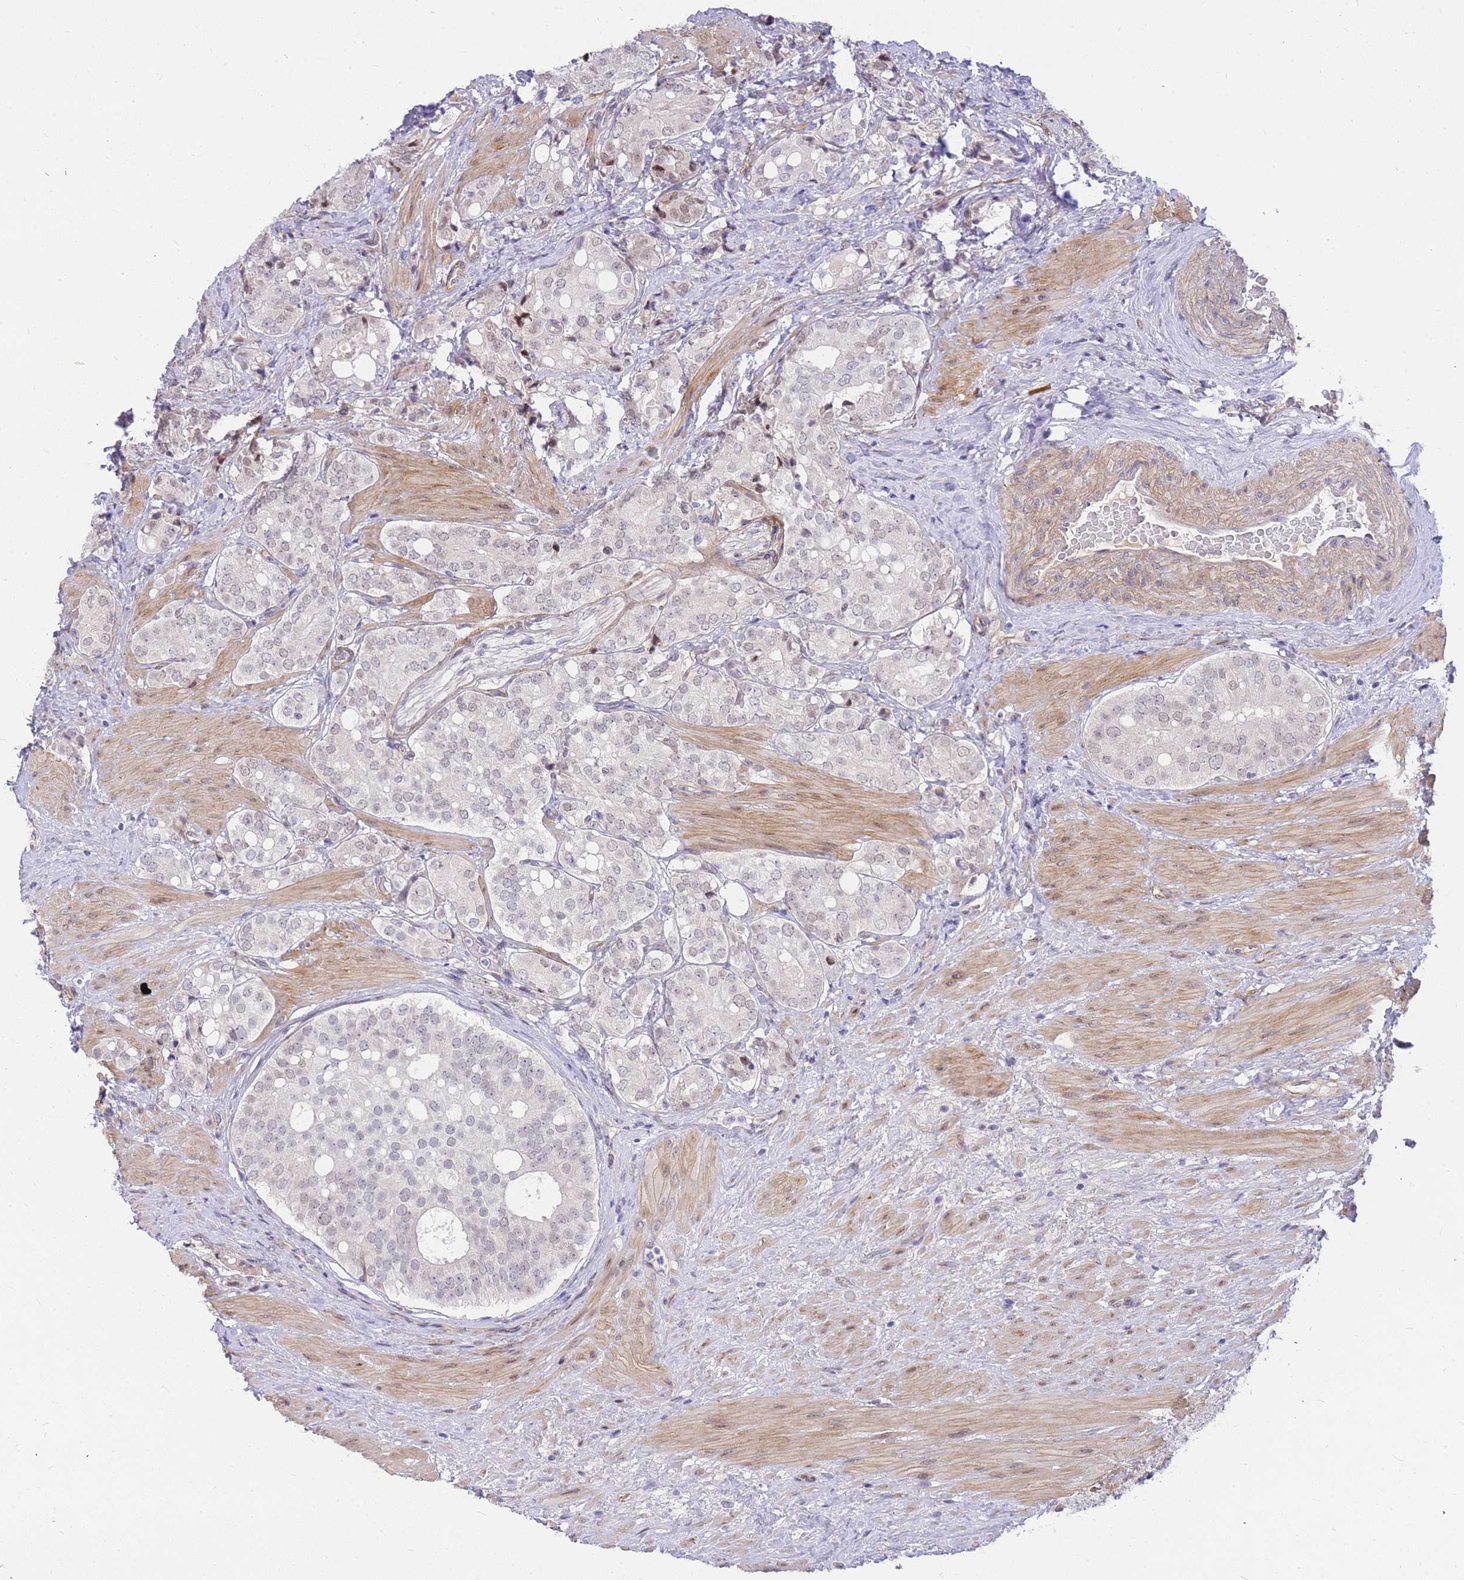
{"staining": {"intensity": "weak", "quantity": "<25%", "location": "nuclear"}, "tissue": "prostate cancer", "cell_type": "Tumor cells", "image_type": "cancer", "snomed": [{"axis": "morphology", "description": "Adenocarcinoma, High grade"}, {"axis": "topography", "description": "Prostate"}], "caption": "An IHC histopathology image of prostate cancer is shown. There is no staining in tumor cells of prostate cancer.", "gene": "TLE2", "patient": {"sex": "male", "age": 71}}